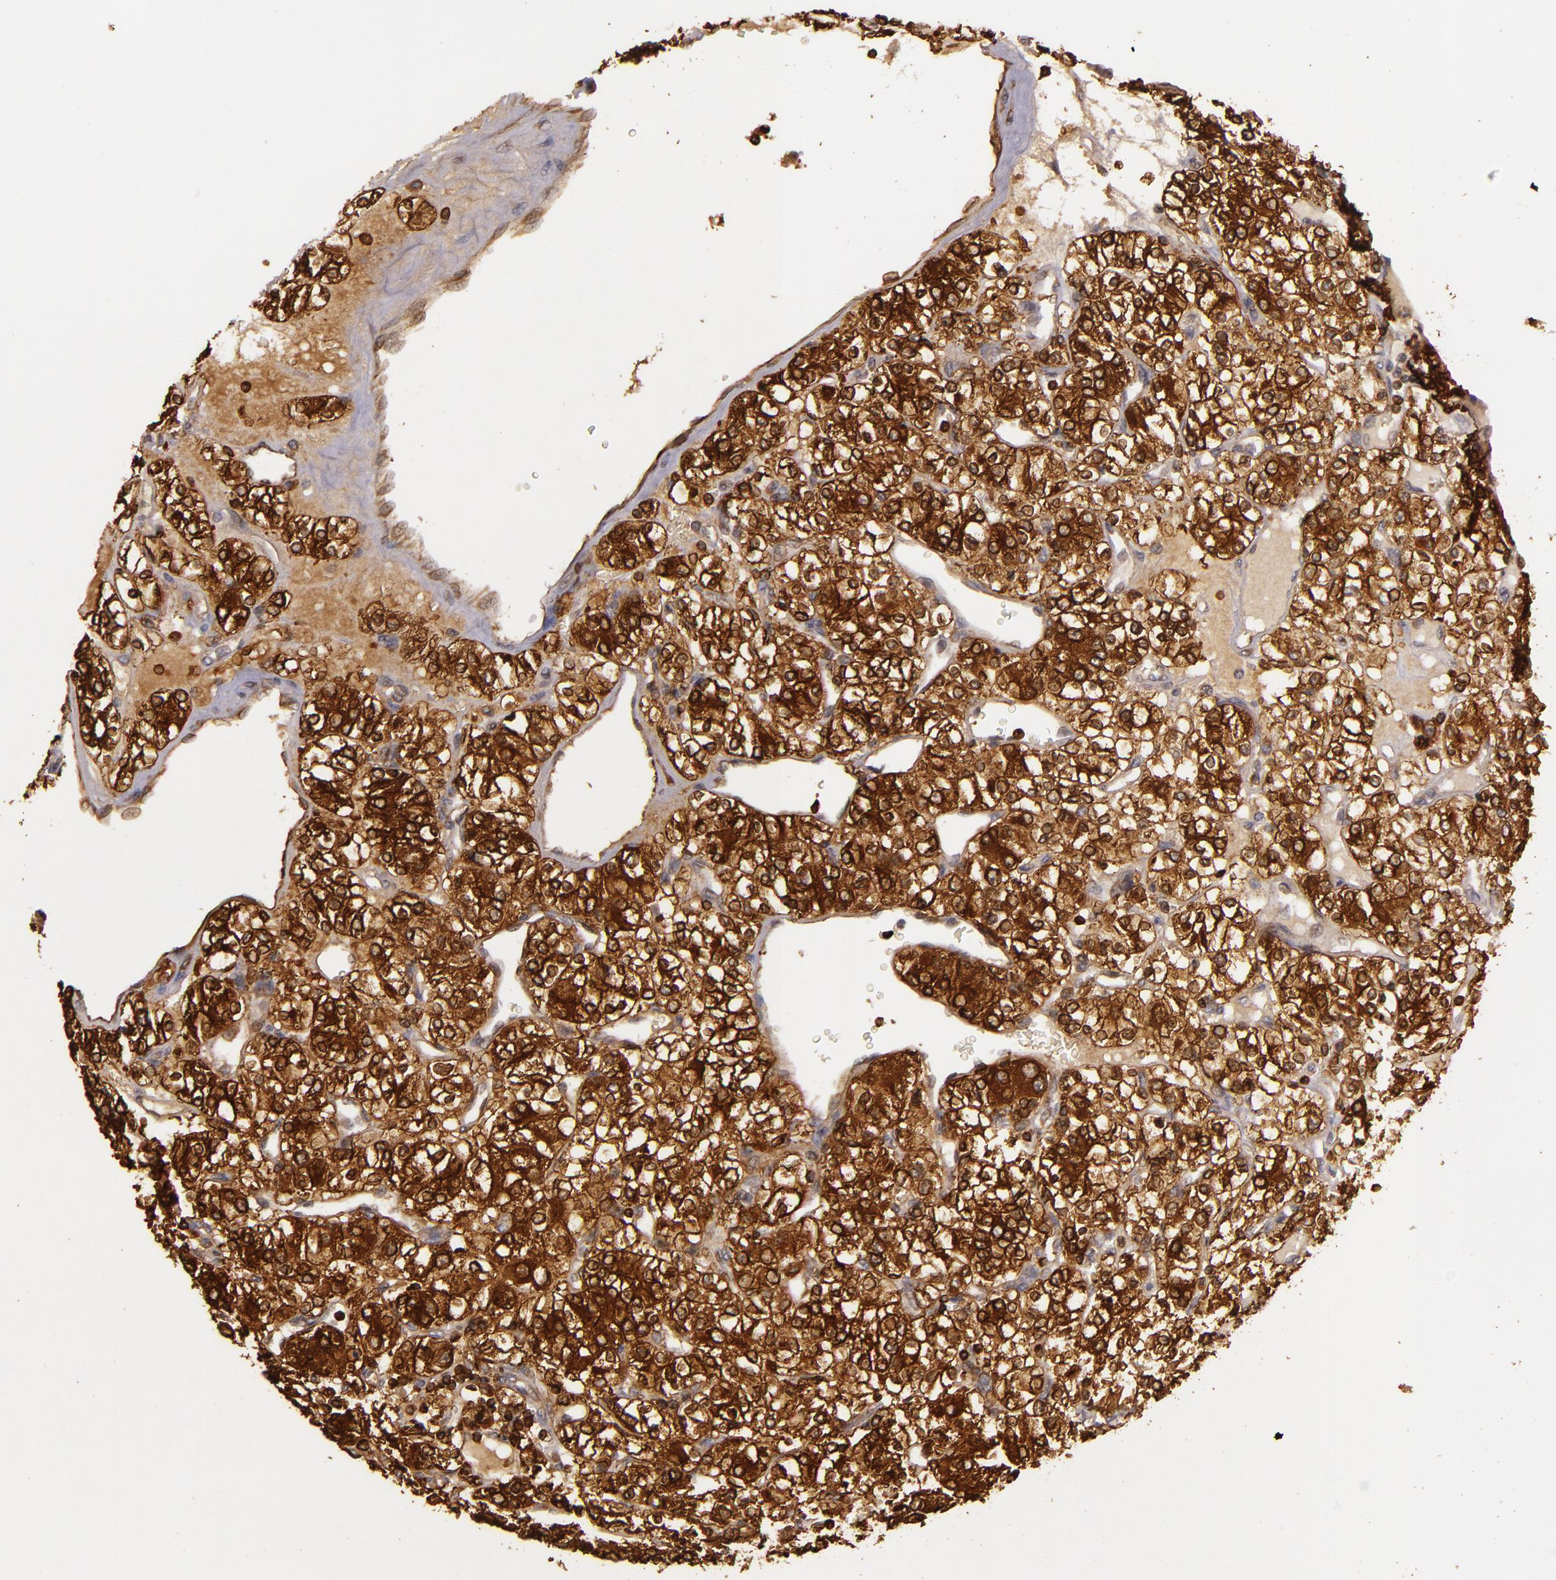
{"staining": {"intensity": "strong", "quantity": ">75%", "location": "cytoplasmic/membranous"}, "tissue": "renal cancer", "cell_type": "Tumor cells", "image_type": "cancer", "snomed": [{"axis": "morphology", "description": "Adenocarcinoma, NOS"}, {"axis": "topography", "description": "Kidney"}], "caption": "Adenocarcinoma (renal) stained with a brown dye reveals strong cytoplasmic/membranous positive positivity in approximately >75% of tumor cells.", "gene": "SLC9A3R1", "patient": {"sex": "female", "age": 62}}